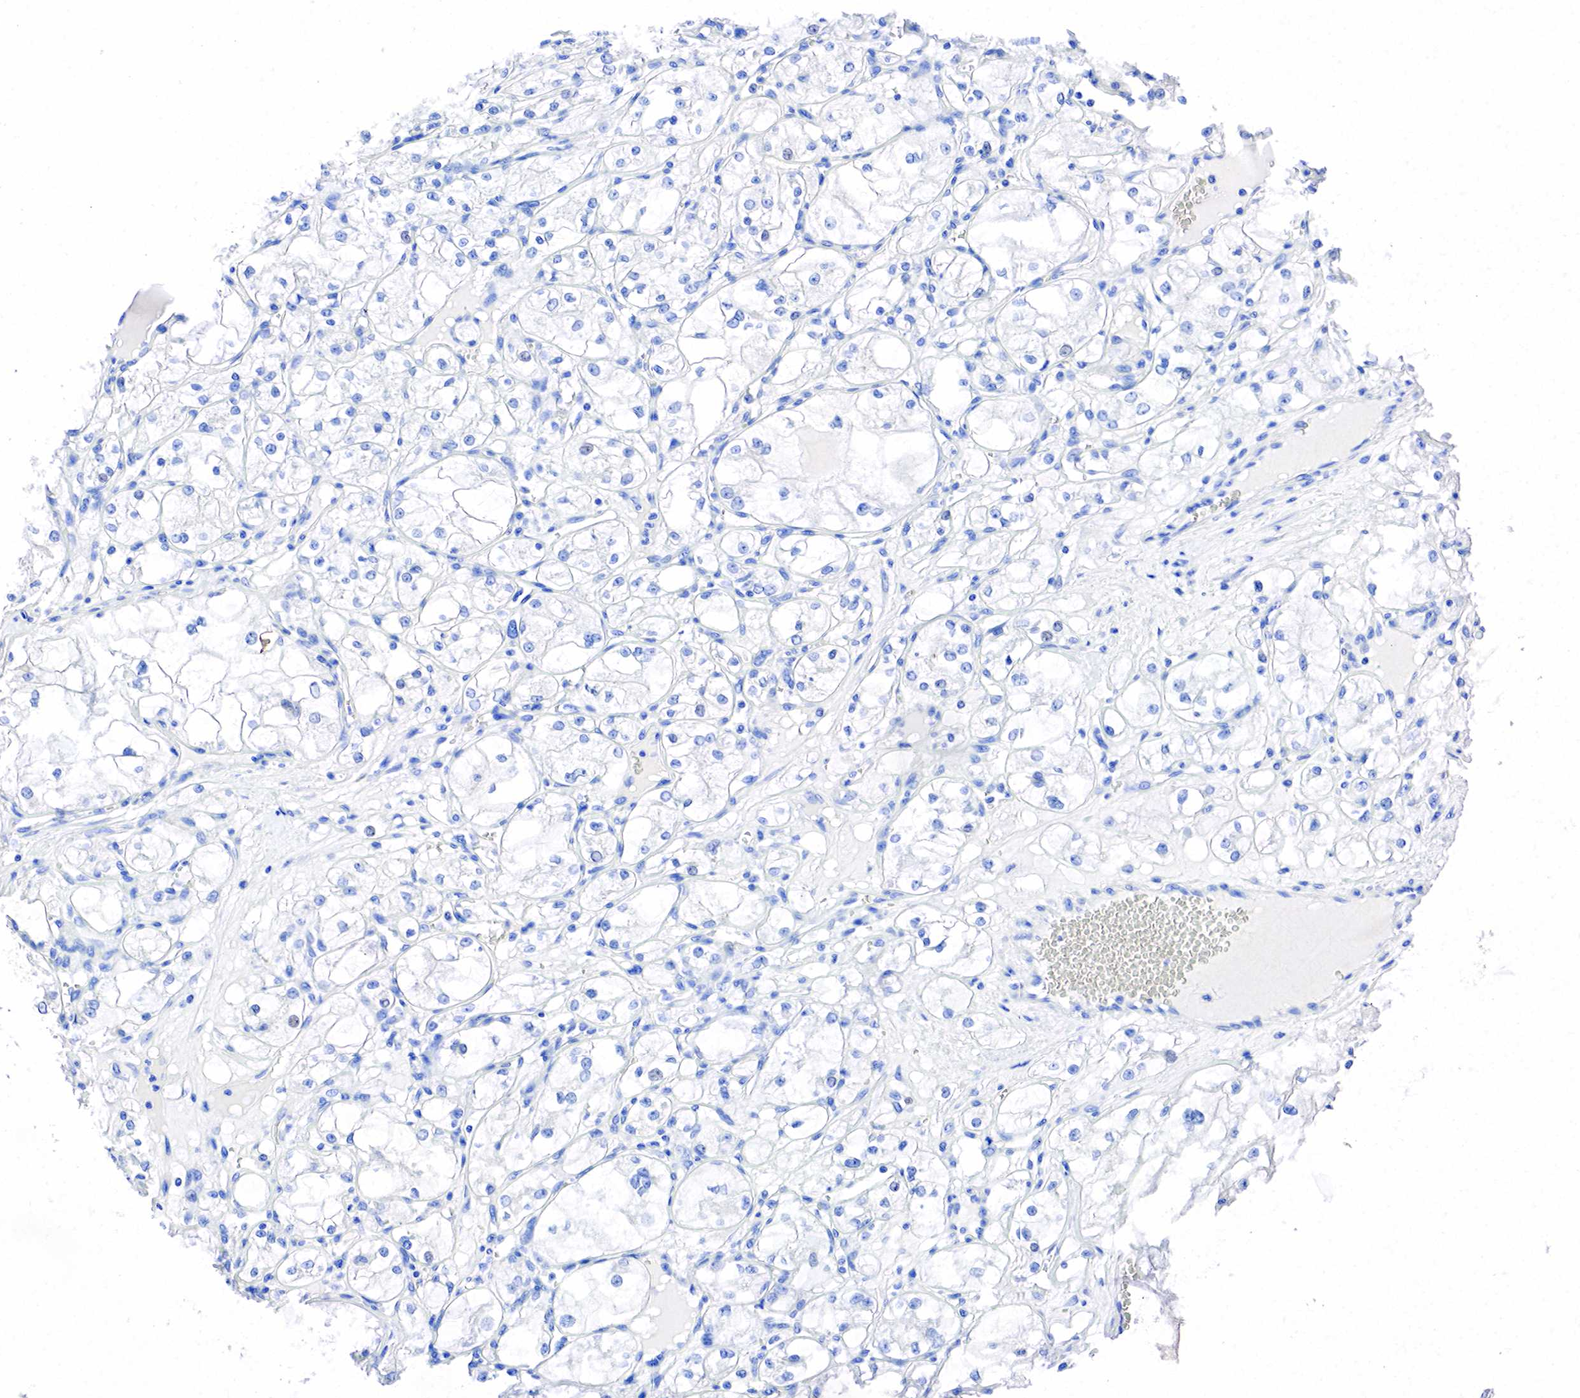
{"staining": {"intensity": "negative", "quantity": "none", "location": "none"}, "tissue": "renal cancer", "cell_type": "Tumor cells", "image_type": "cancer", "snomed": [{"axis": "morphology", "description": "Adenocarcinoma, NOS"}, {"axis": "topography", "description": "Kidney"}], "caption": "This is a image of IHC staining of renal adenocarcinoma, which shows no positivity in tumor cells.", "gene": "SST", "patient": {"sex": "male", "age": 61}}